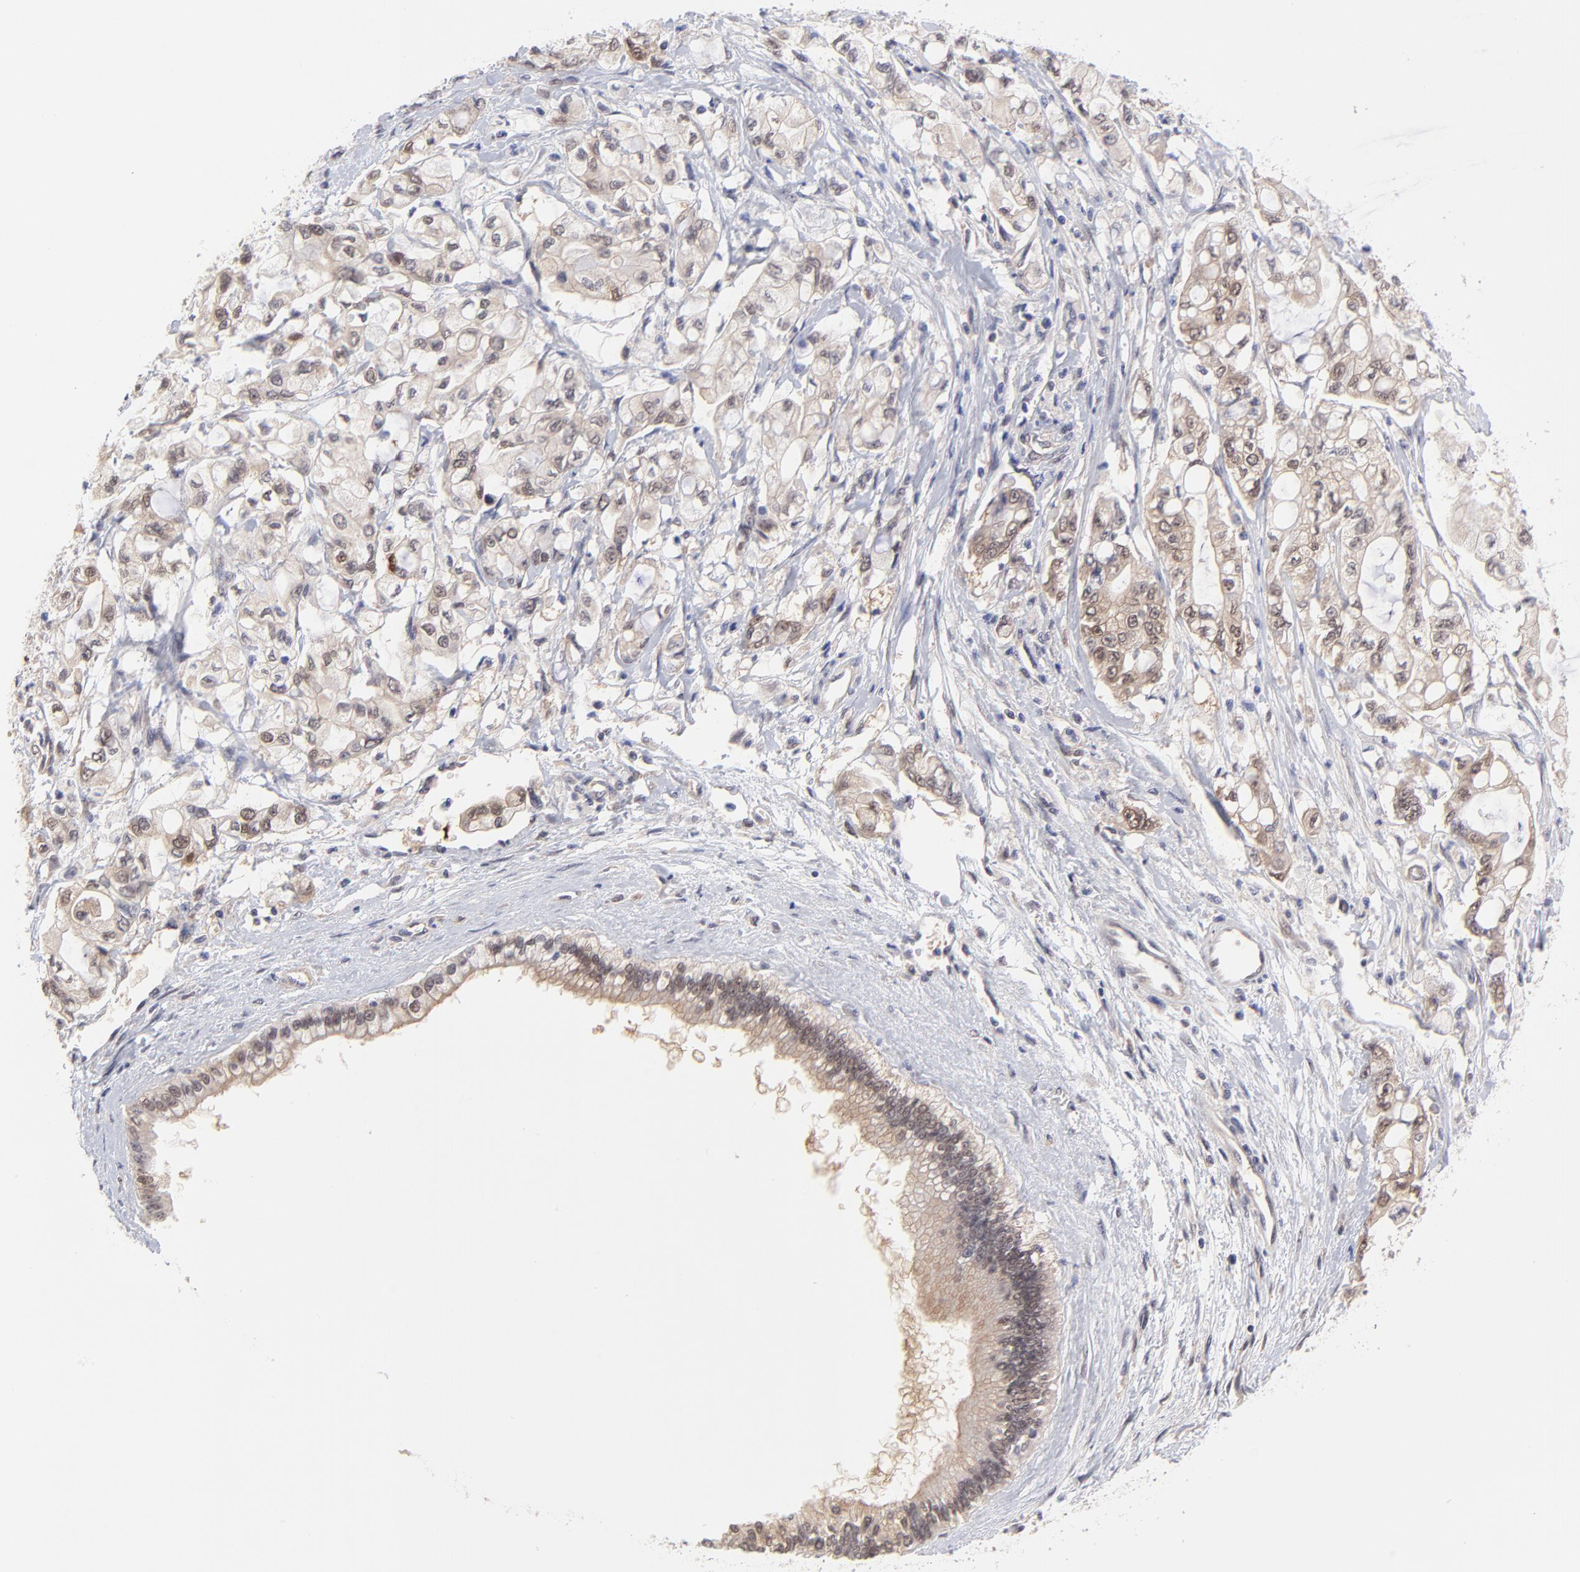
{"staining": {"intensity": "weak", "quantity": ">75%", "location": "cytoplasmic/membranous"}, "tissue": "pancreatic cancer", "cell_type": "Tumor cells", "image_type": "cancer", "snomed": [{"axis": "morphology", "description": "Adenocarcinoma, NOS"}, {"axis": "topography", "description": "Pancreas"}], "caption": "Immunohistochemistry image of human pancreatic cancer (adenocarcinoma) stained for a protein (brown), which exhibits low levels of weak cytoplasmic/membranous staining in approximately >75% of tumor cells.", "gene": "UBE2E3", "patient": {"sex": "male", "age": 79}}